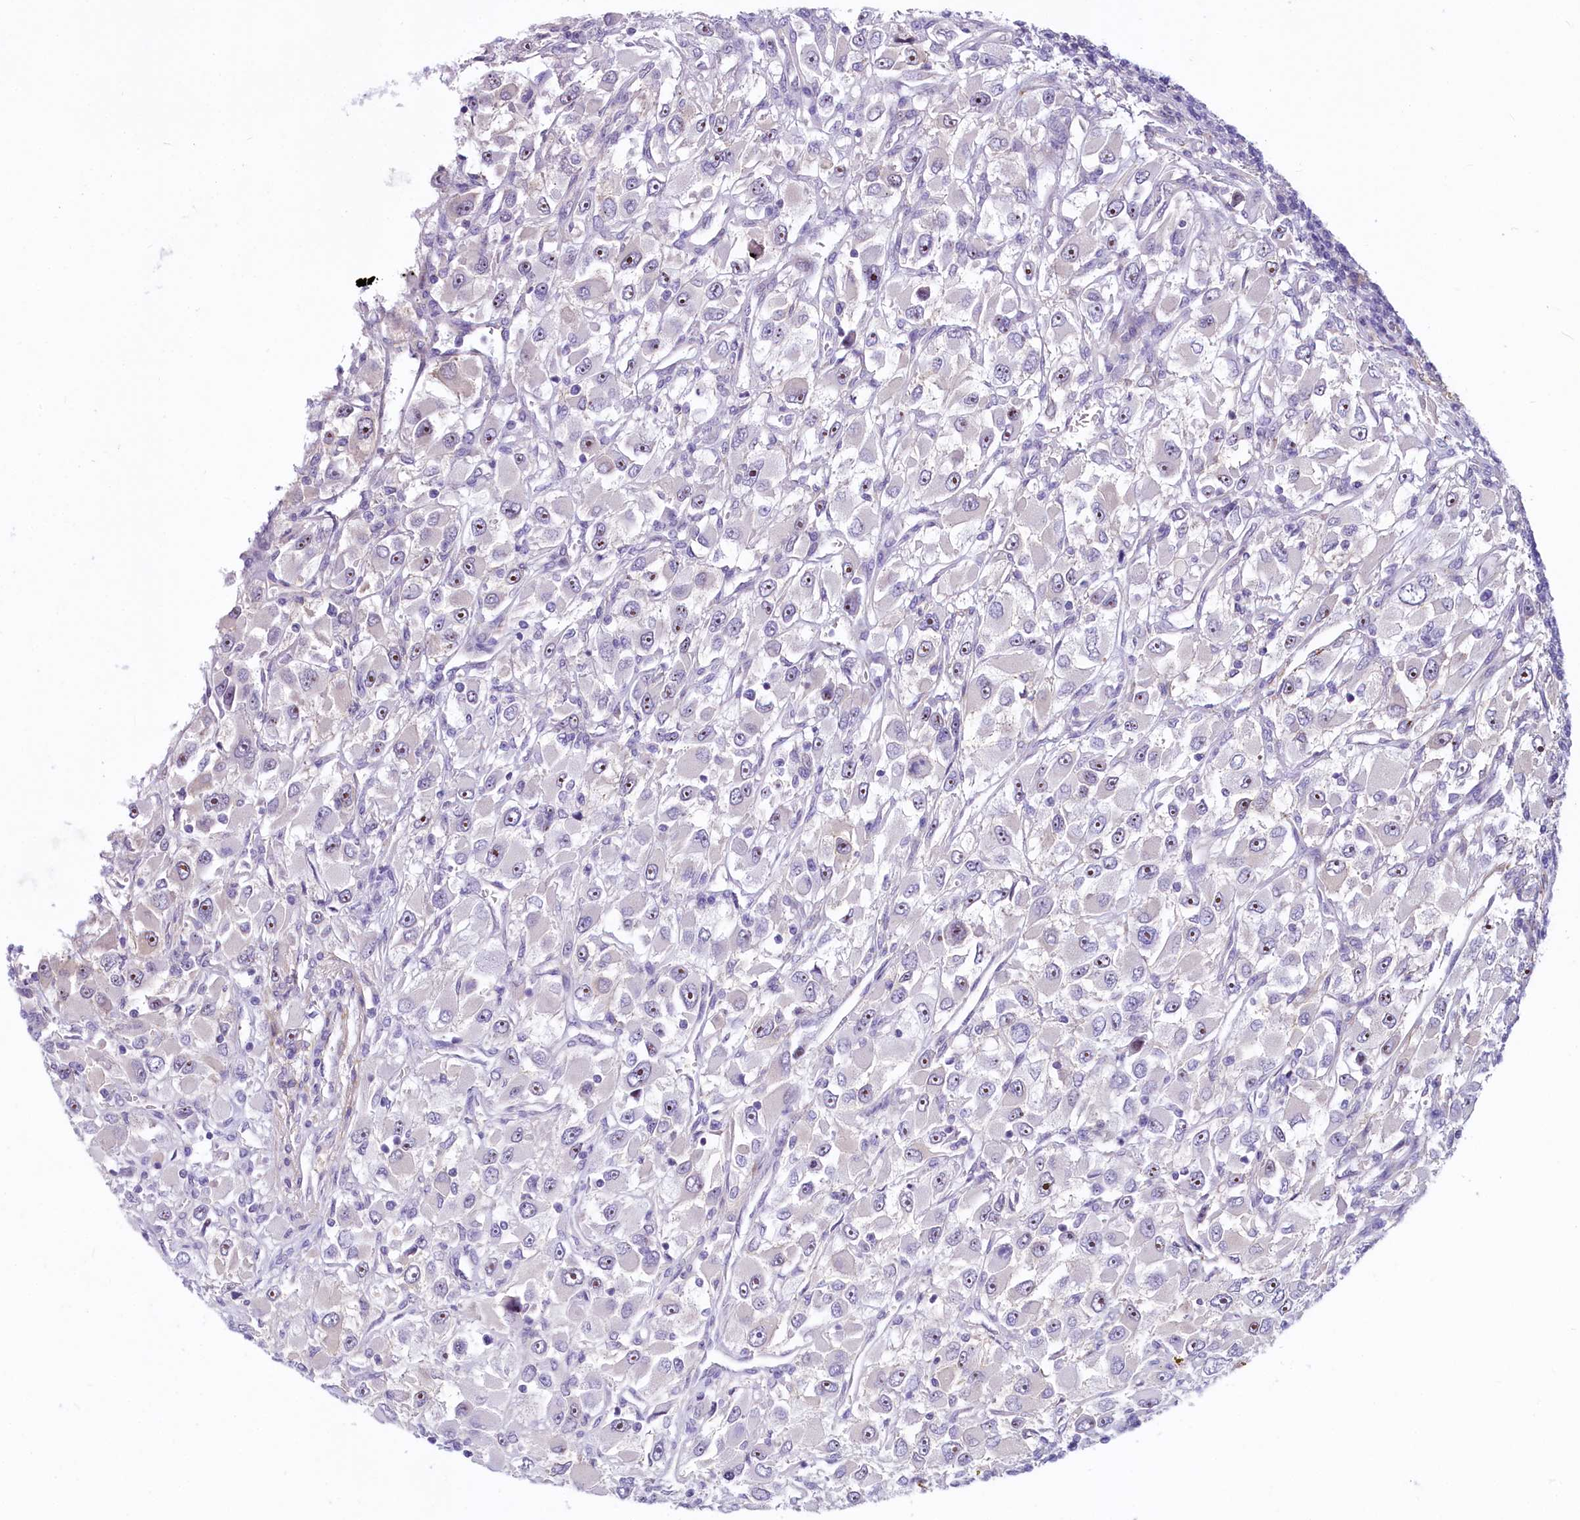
{"staining": {"intensity": "negative", "quantity": "none", "location": "none"}, "tissue": "renal cancer", "cell_type": "Tumor cells", "image_type": "cancer", "snomed": [{"axis": "morphology", "description": "Adenocarcinoma, NOS"}, {"axis": "topography", "description": "Kidney"}], "caption": "The immunohistochemistry micrograph has no significant expression in tumor cells of renal adenocarcinoma tissue.", "gene": "PROCR", "patient": {"sex": "female", "age": 52}}